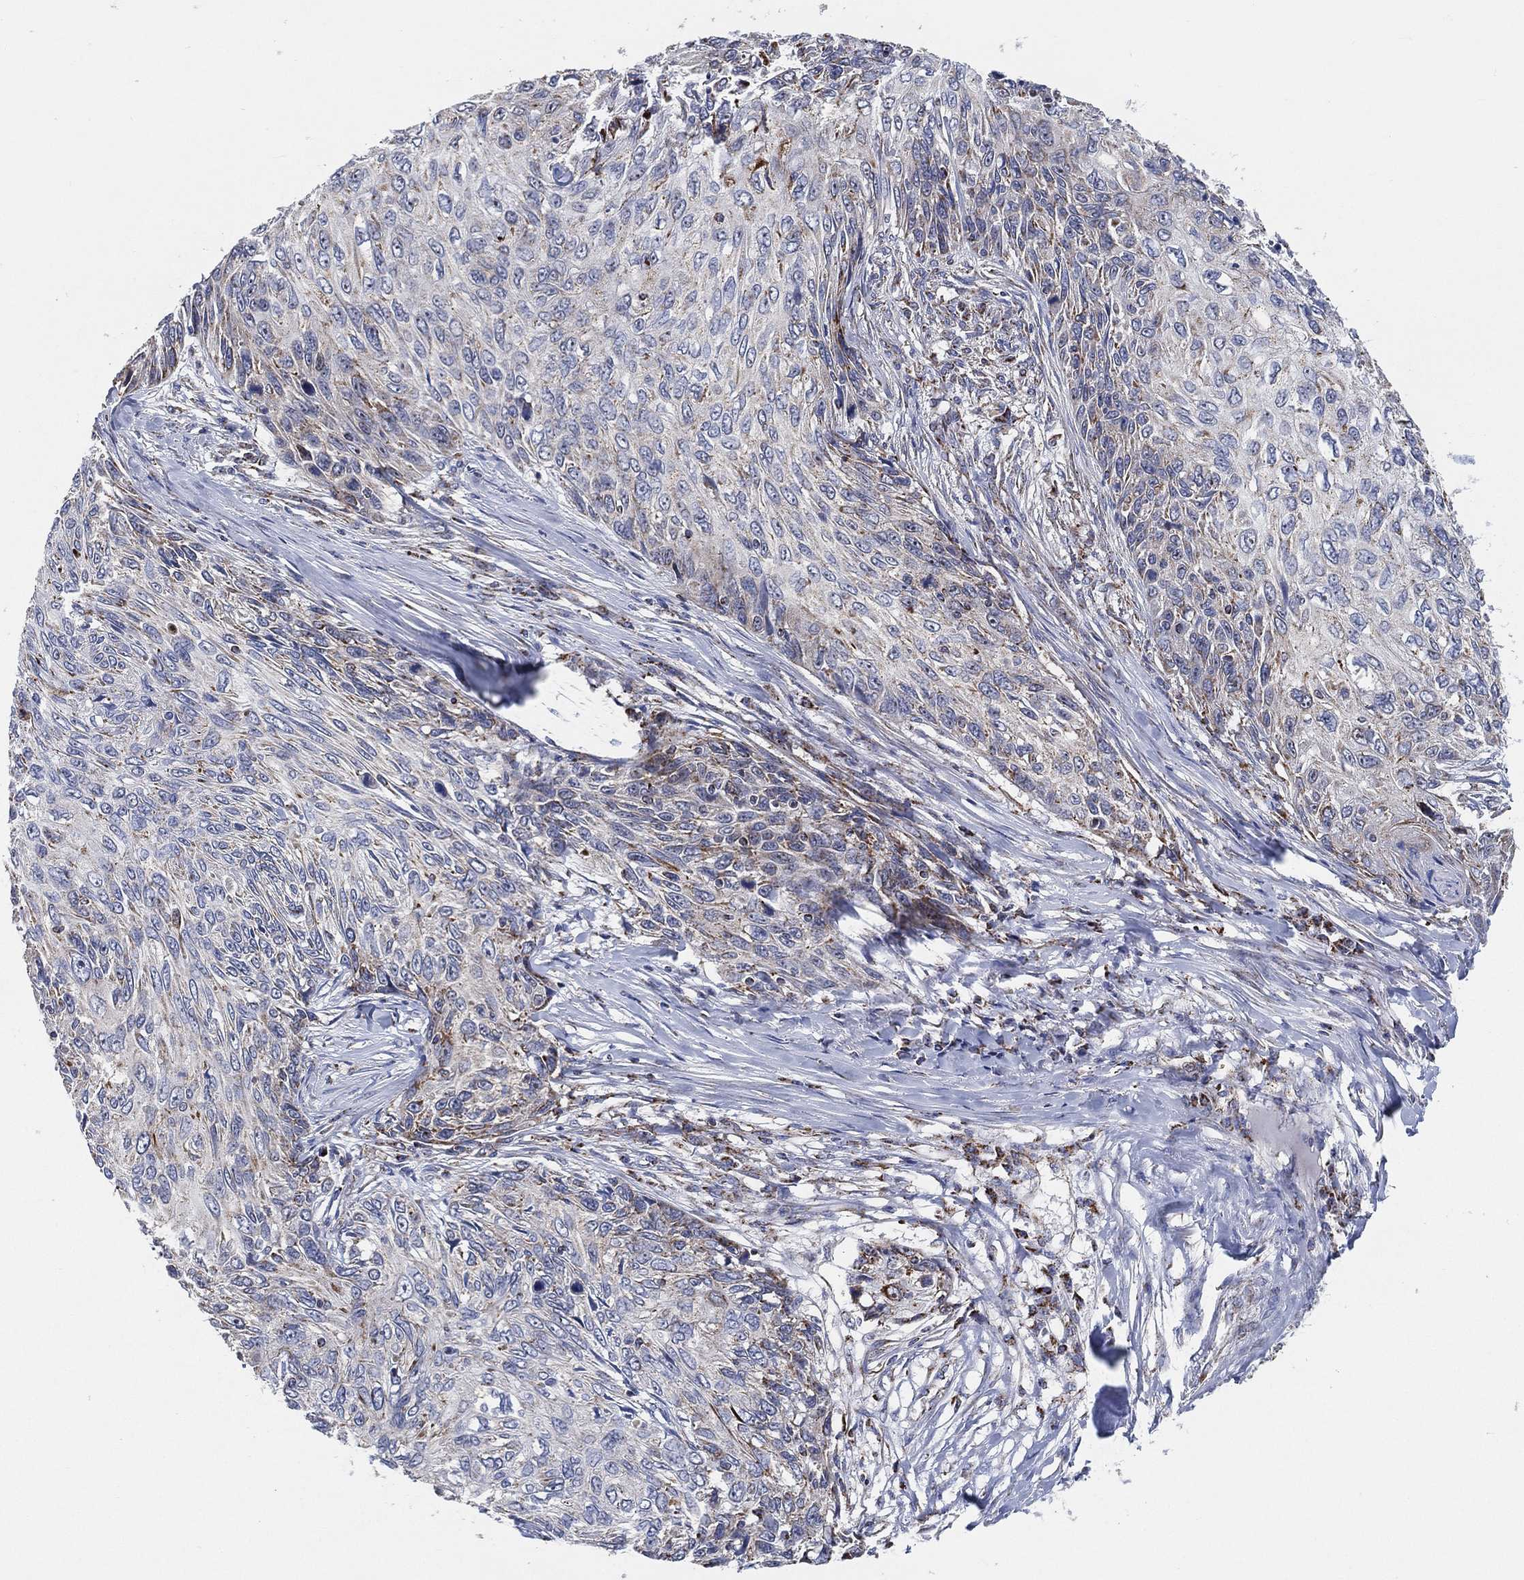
{"staining": {"intensity": "negative", "quantity": "none", "location": "none"}, "tissue": "skin cancer", "cell_type": "Tumor cells", "image_type": "cancer", "snomed": [{"axis": "morphology", "description": "Squamous cell carcinoma, NOS"}, {"axis": "topography", "description": "Skin"}], "caption": "An immunohistochemistry (IHC) histopathology image of skin squamous cell carcinoma is shown. There is no staining in tumor cells of skin squamous cell carcinoma. (Stains: DAB IHC with hematoxylin counter stain, Microscopy: brightfield microscopy at high magnification).", "gene": "GCAT", "patient": {"sex": "male", "age": 92}}